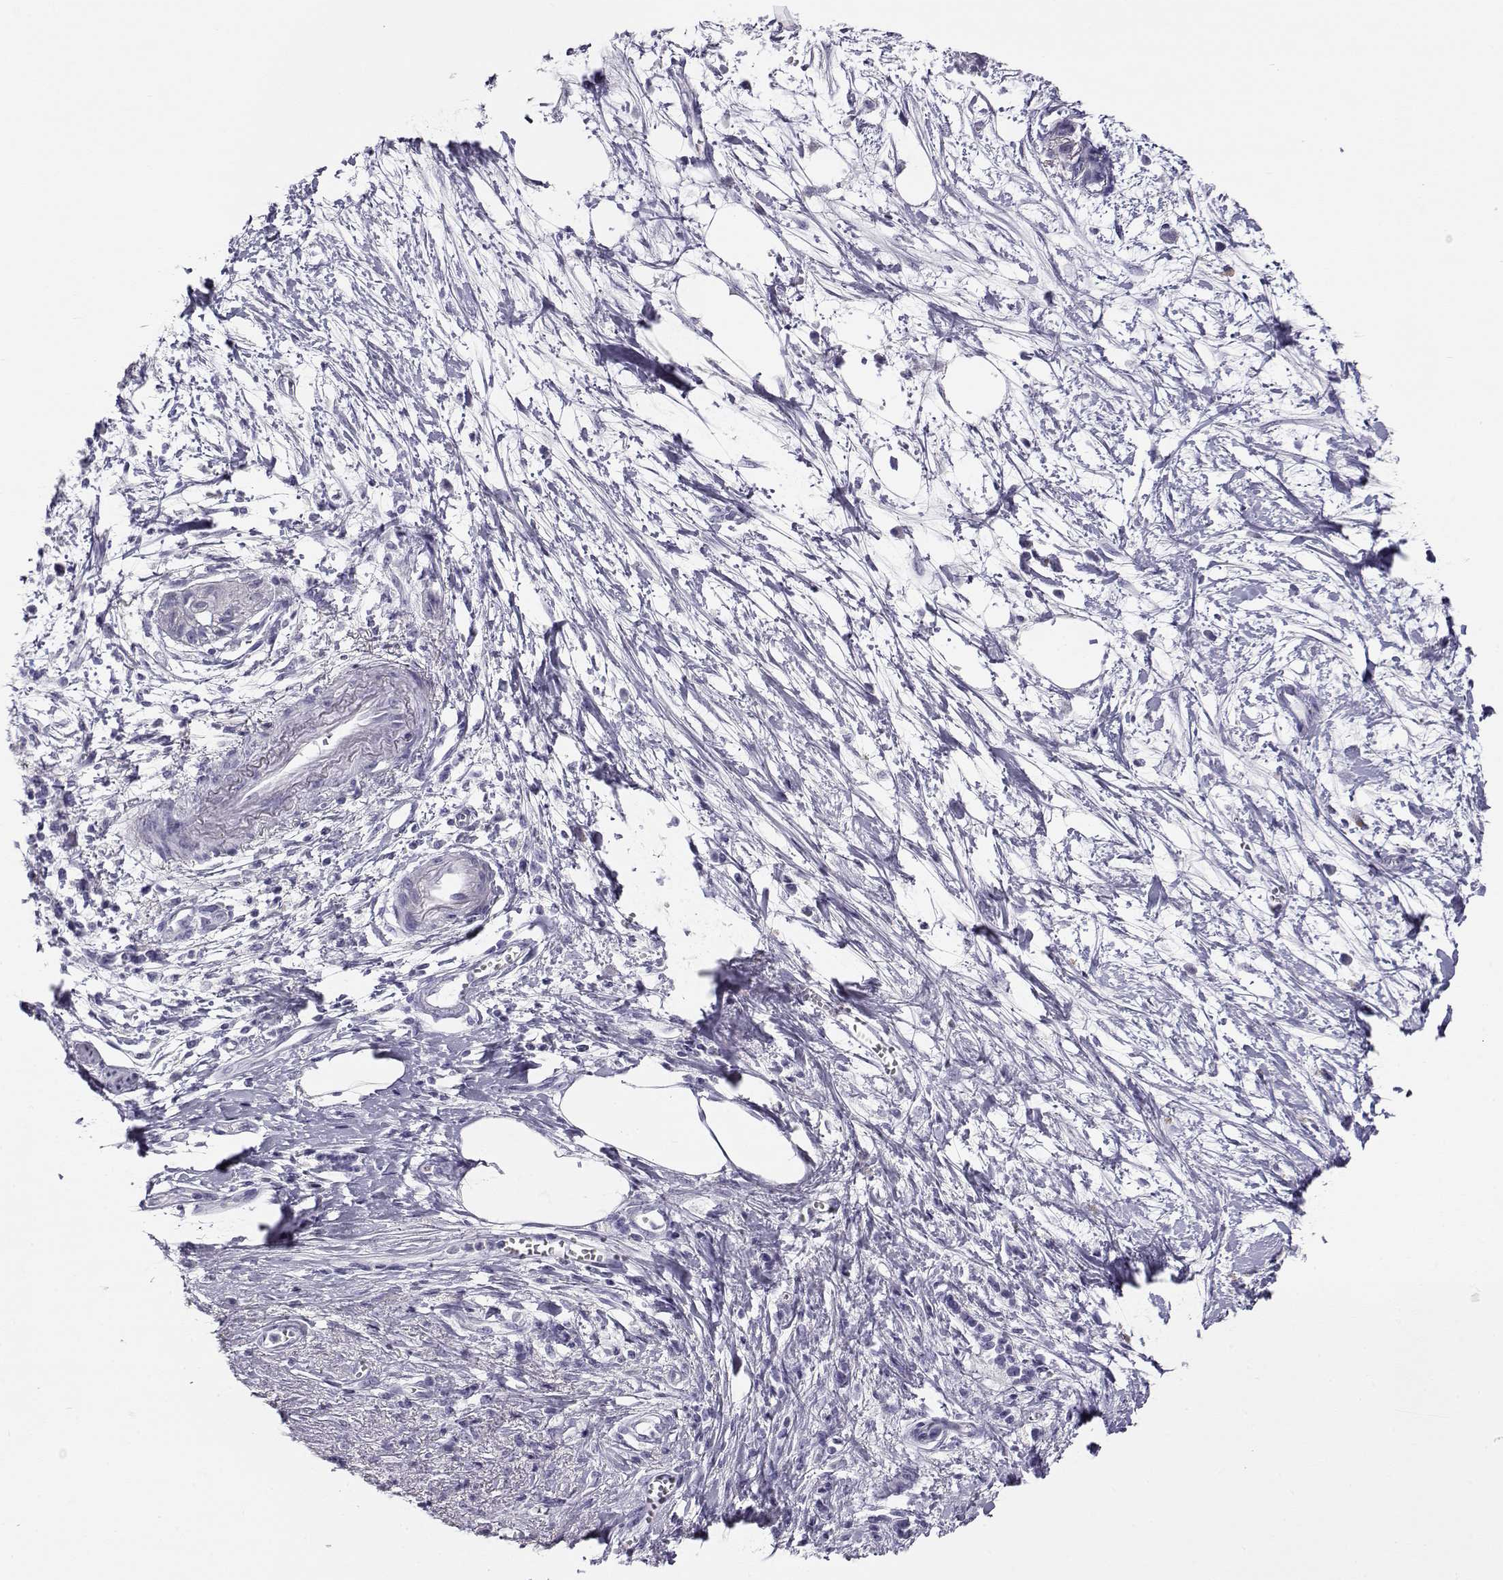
{"staining": {"intensity": "negative", "quantity": "none", "location": "none"}, "tissue": "pancreatic cancer", "cell_type": "Tumor cells", "image_type": "cancer", "snomed": [{"axis": "morphology", "description": "Normal tissue, NOS"}, {"axis": "morphology", "description": "Adenocarcinoma, NOS"}, {"axis": "topography", "description": "Lymph node"}, {"axis": "topography", "description": "Pancreas"}], "caption": "An immunohistochemistry (IHC) image of pancreatic cancer (adenocarcinoma) is shown. There is no staining in tumor cells of pancreatic cancer (adenocarcinoma).", "gene": "RHOXF2", "patient": {"sex": "female", "age": 58}}